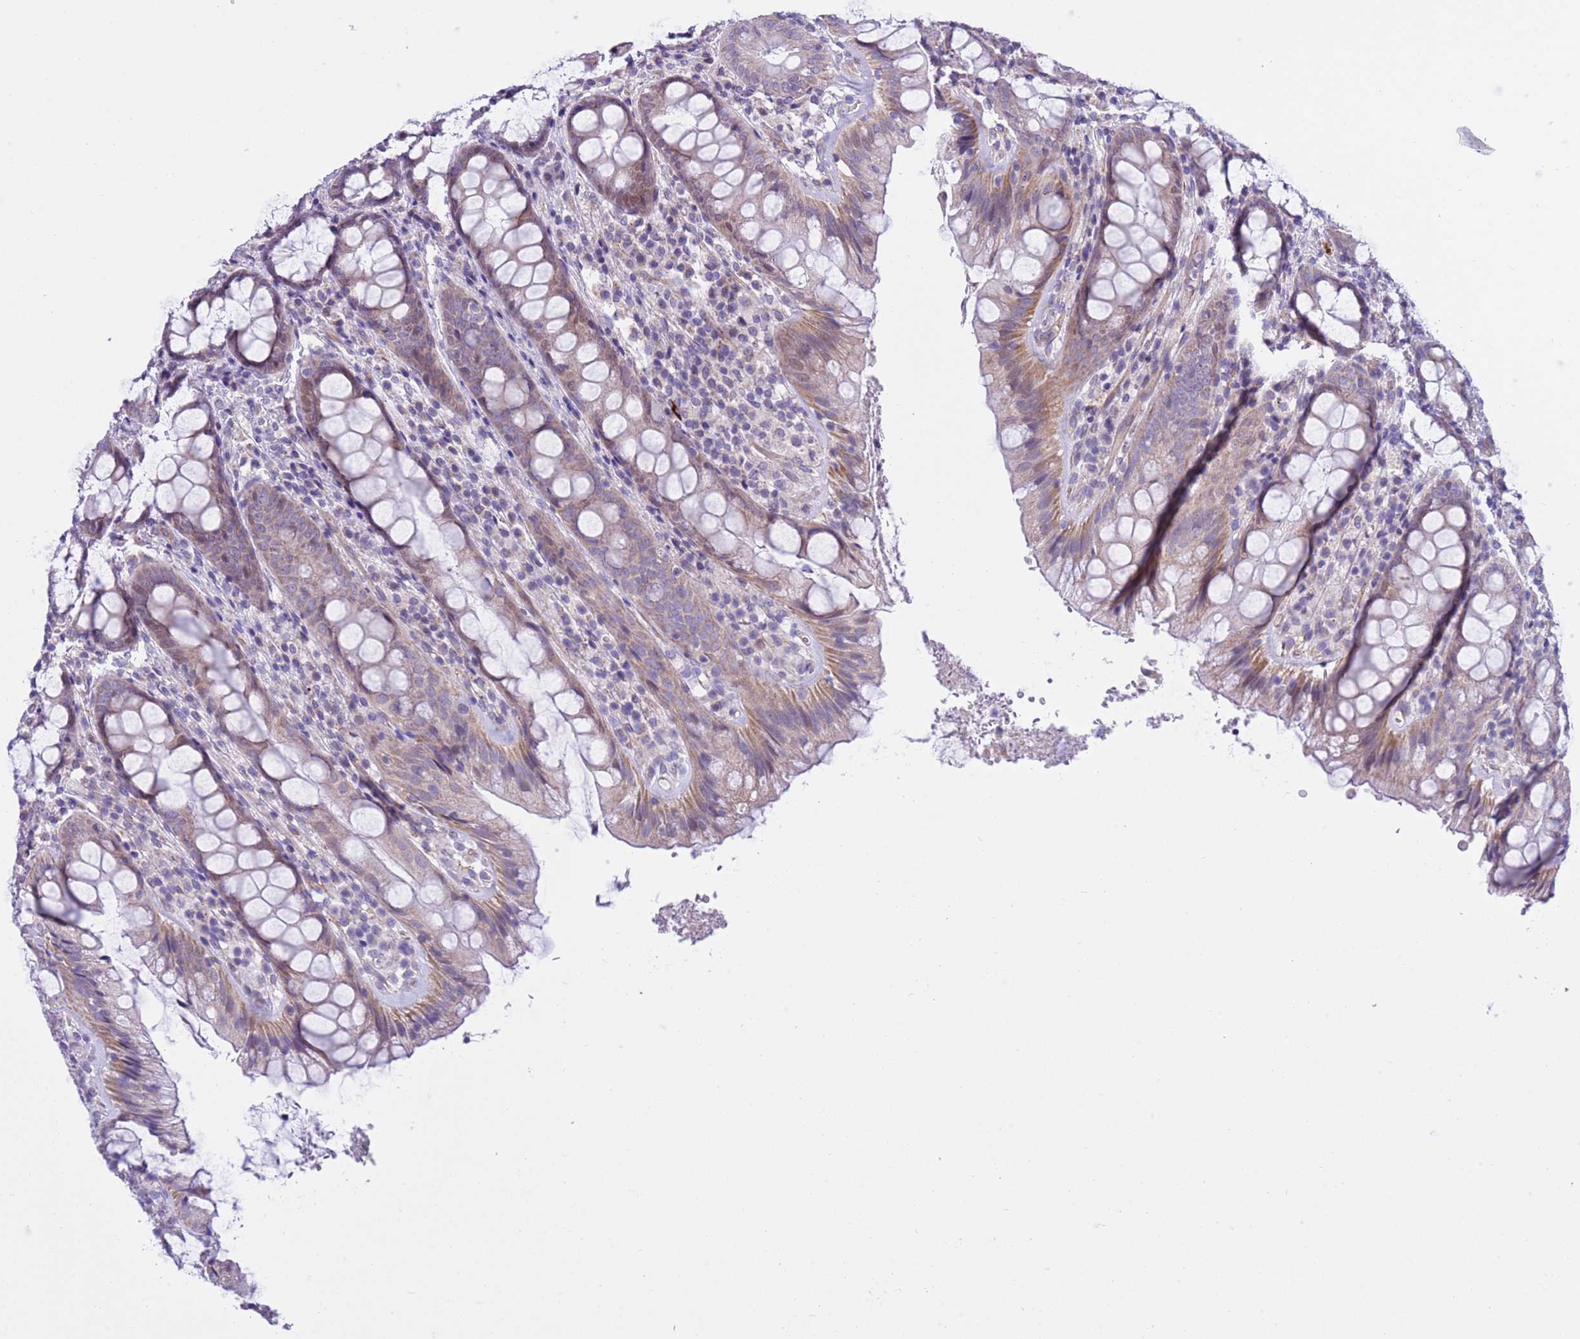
{"staining": {"intensity": "weak", "quantity": "25%-75%", "location": "cytoplasmic/membranous"}, "tissue": "rectum", "cell_type": "Glandular cells", "image_type": "normal", "snomed": [{"axis": "morphology", "description": "Normal tissue, NOS"}, {"axis": "topography", "description": "Rectum"}], "caption": "DAB immunohistochemical staining of unremarkable human rectum reveals weak cytoplasmic/membranous protein staining in about 25%-75% of glandular cells. The protein is stained brown, and the nuclei are stained in blue (DAB IHC with brightfield microscopy, high magnification).", "gene": "NET1", "patient": {"sex": "male", "age": 83}}